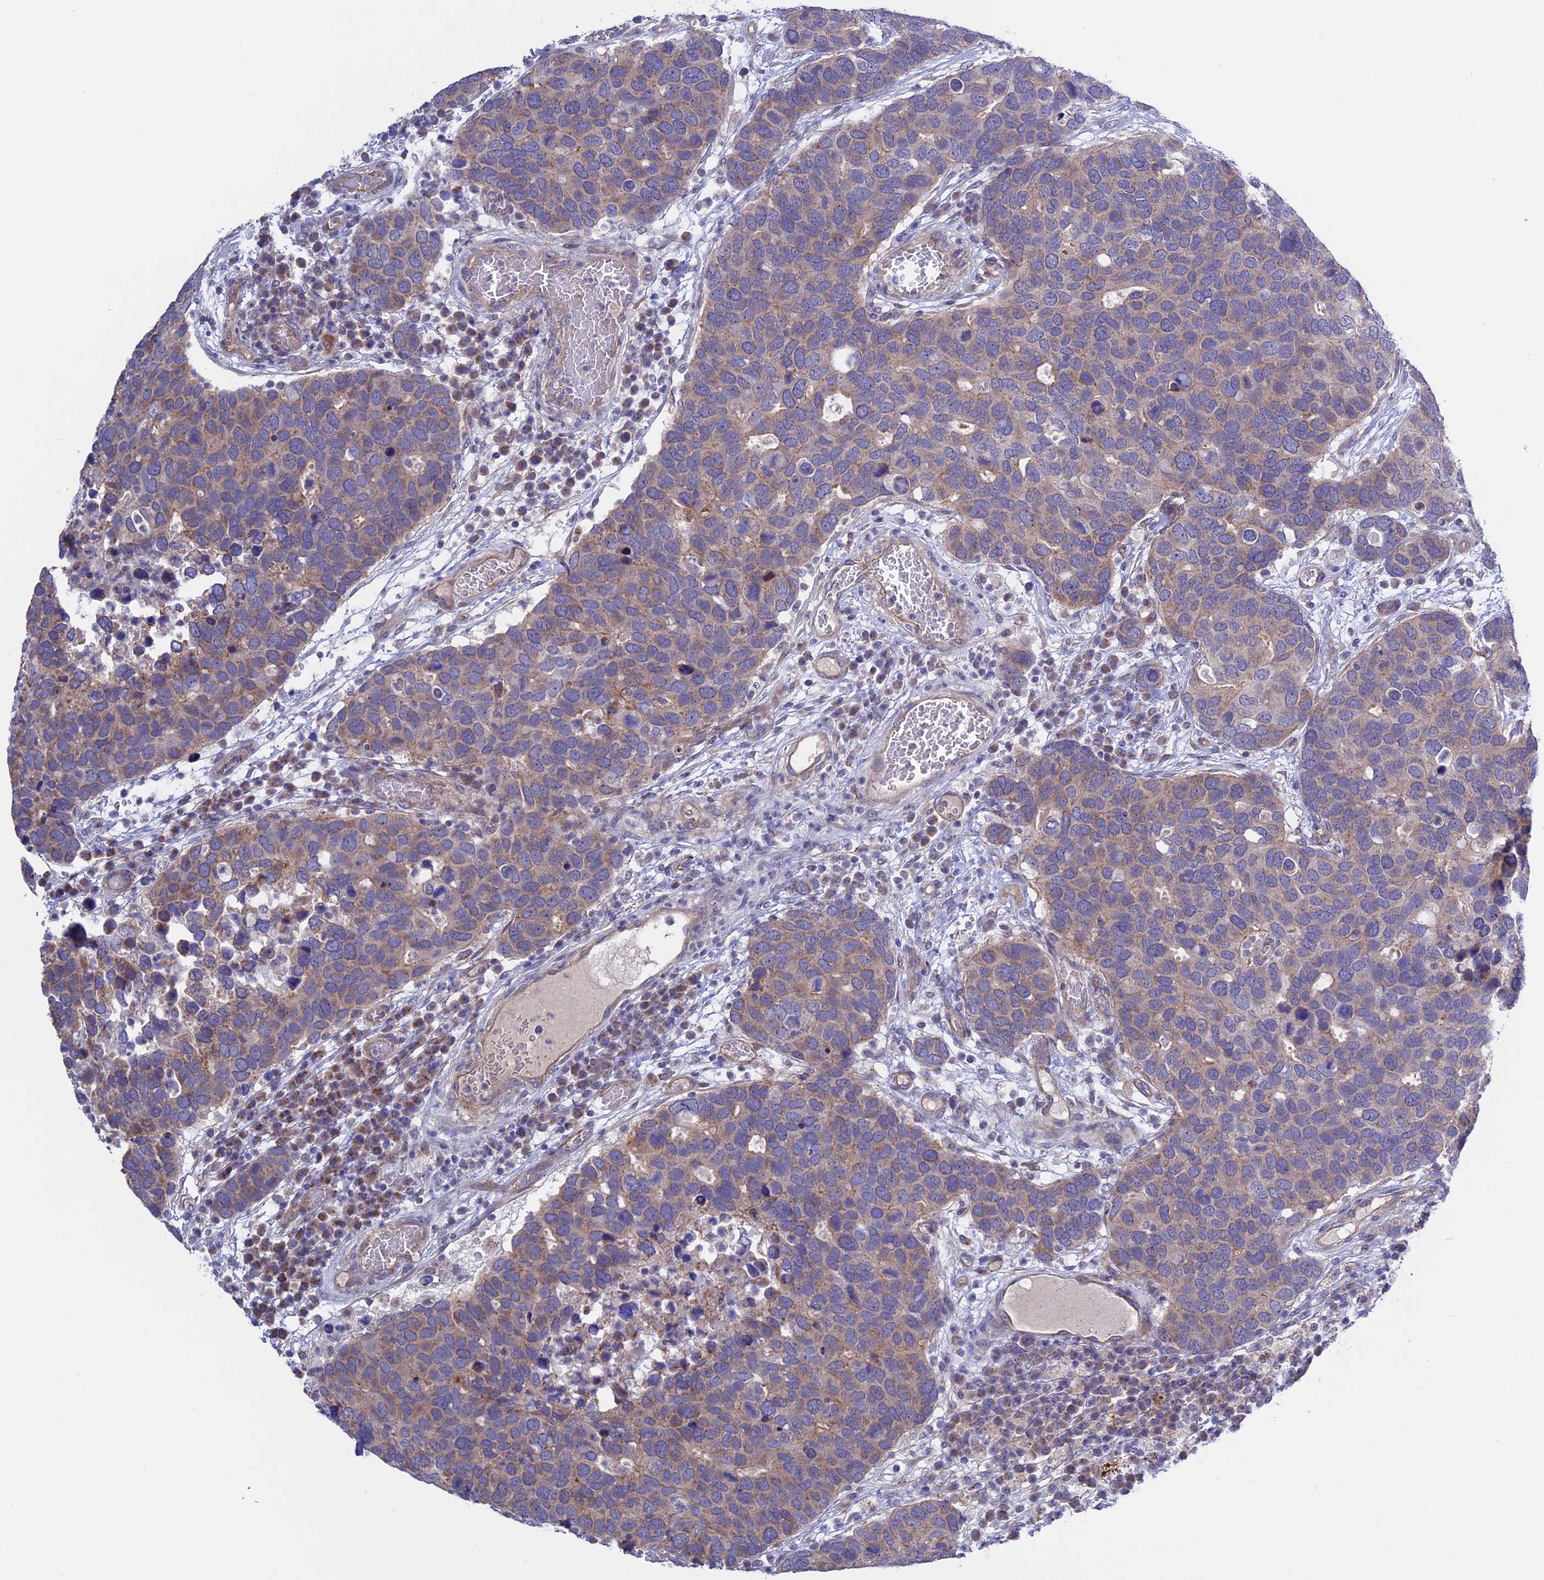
{"staining": {"intensity": "moderate", "quantity": ">75%", "location": "cytoplasmic/membranous"}, "tissue": "breast cancer", "cell_type": "Tumor cells", "image_type": "cancer", "snomed": [{"axis": "morphology", "description": "Duct carcinoma"}, {"axis": "topography", "description": "Breast"}], "caption": "High-power microscopy captured an IHC photomicrograph of invasive ductal carcinoma (breast), revealing moderate cytoplasmic/membranous positivity in approximately >75% of tumor cells.", "gene": "ETFDH", "patient": {"sex": "female", "age": 83}}